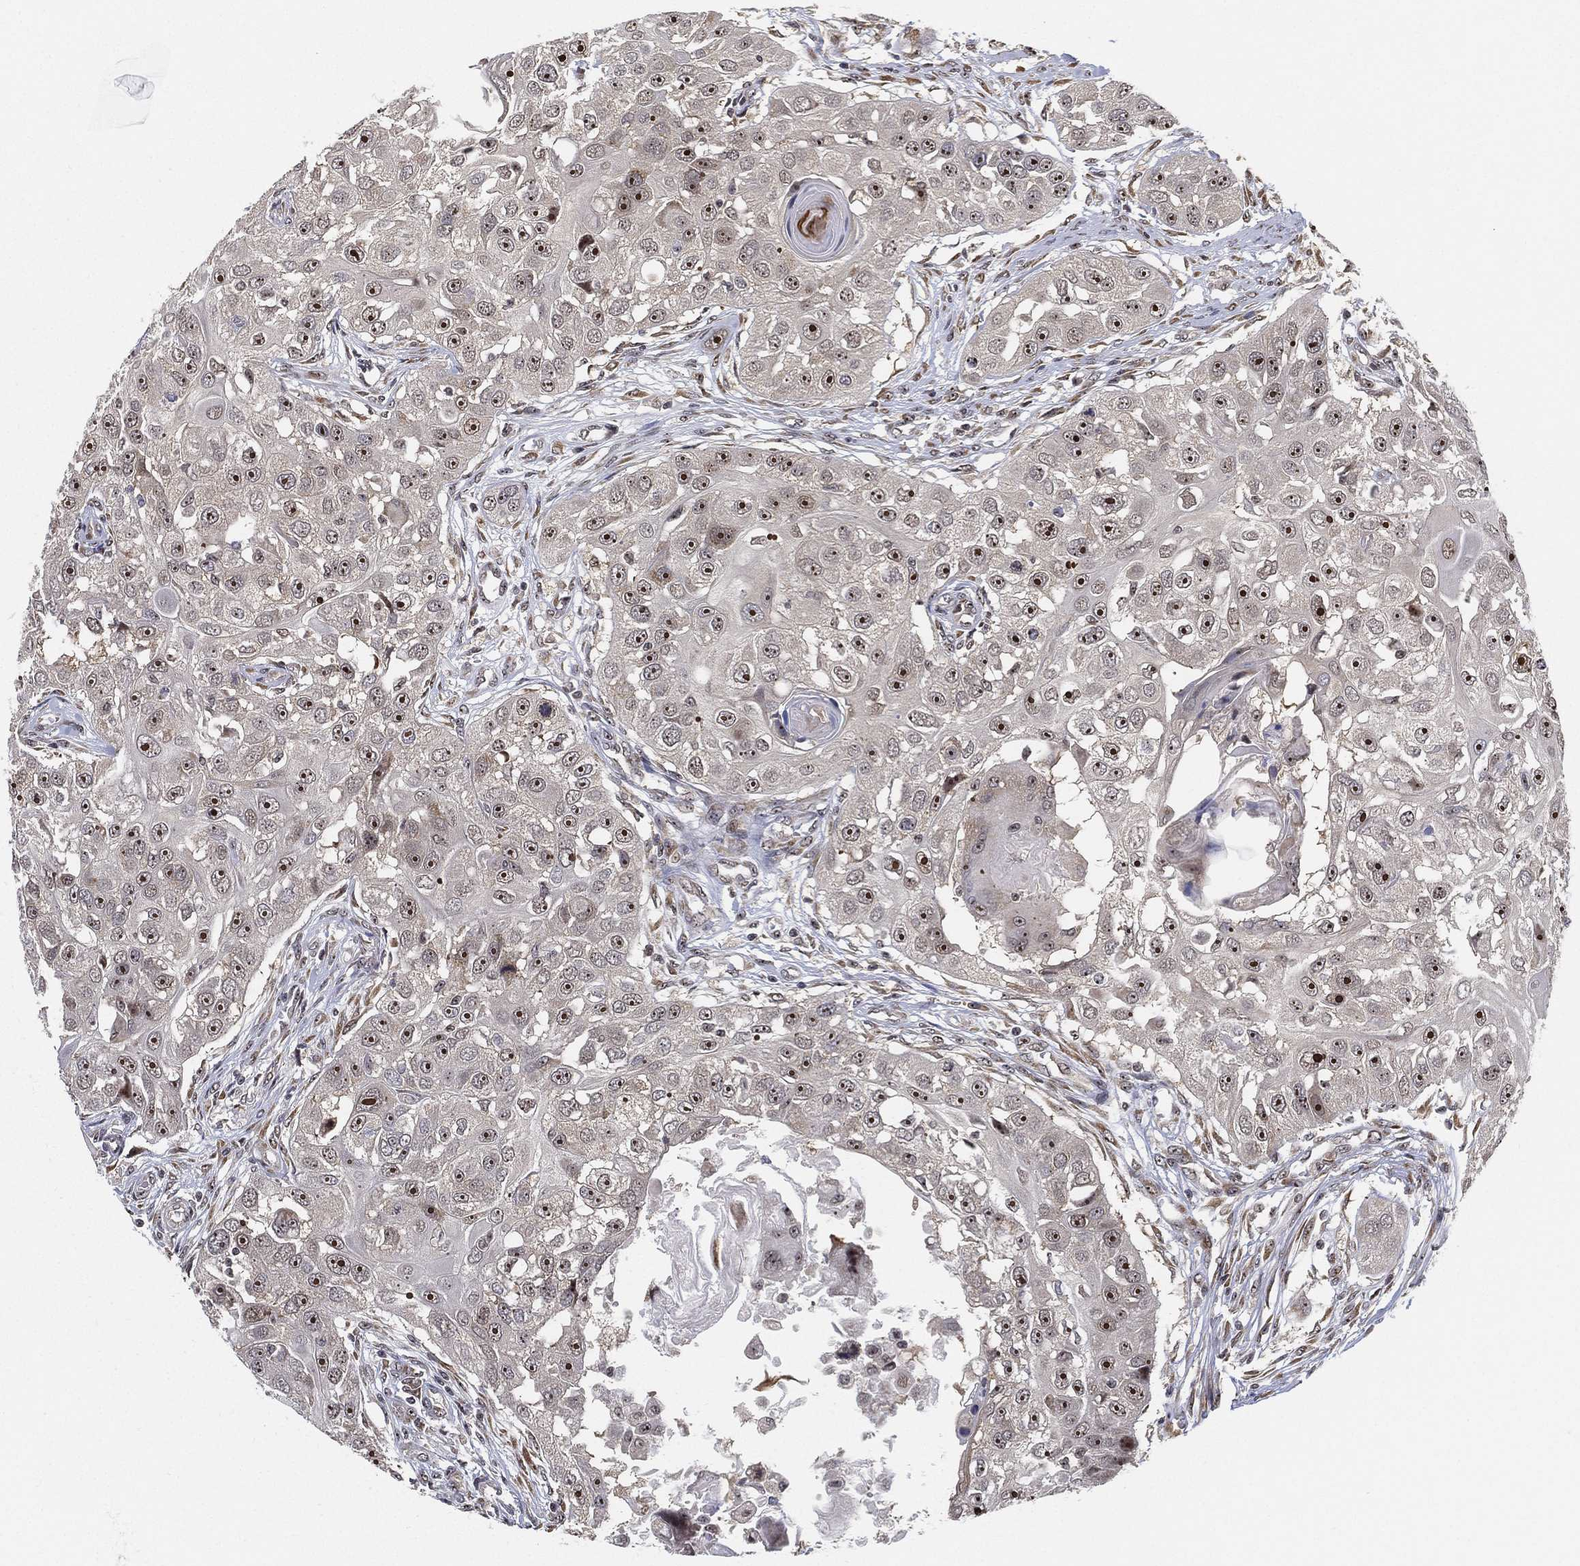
{"staining": {"intensity": "moderate", "quantity": ">75%", "location": "nuclear"}, "tissue": "head and neck cancer", "cell_type": "Tumor cells", "image_type": "cancer", "snomed": [{"axis": "morphology", "description": "Squamous cell carcinoma, NOS"}, {"axis": "topography", "description": "Head-Neck"}], "caption": "About >75% of tumor cells in squamous cell carcinoma (head and neck) exhibit moderate nuclear protein positivity as visualized by brown immunohistochemical staining.", "gene": "PPP1R16B", "patient": {"sex": "male", "age": 51}}